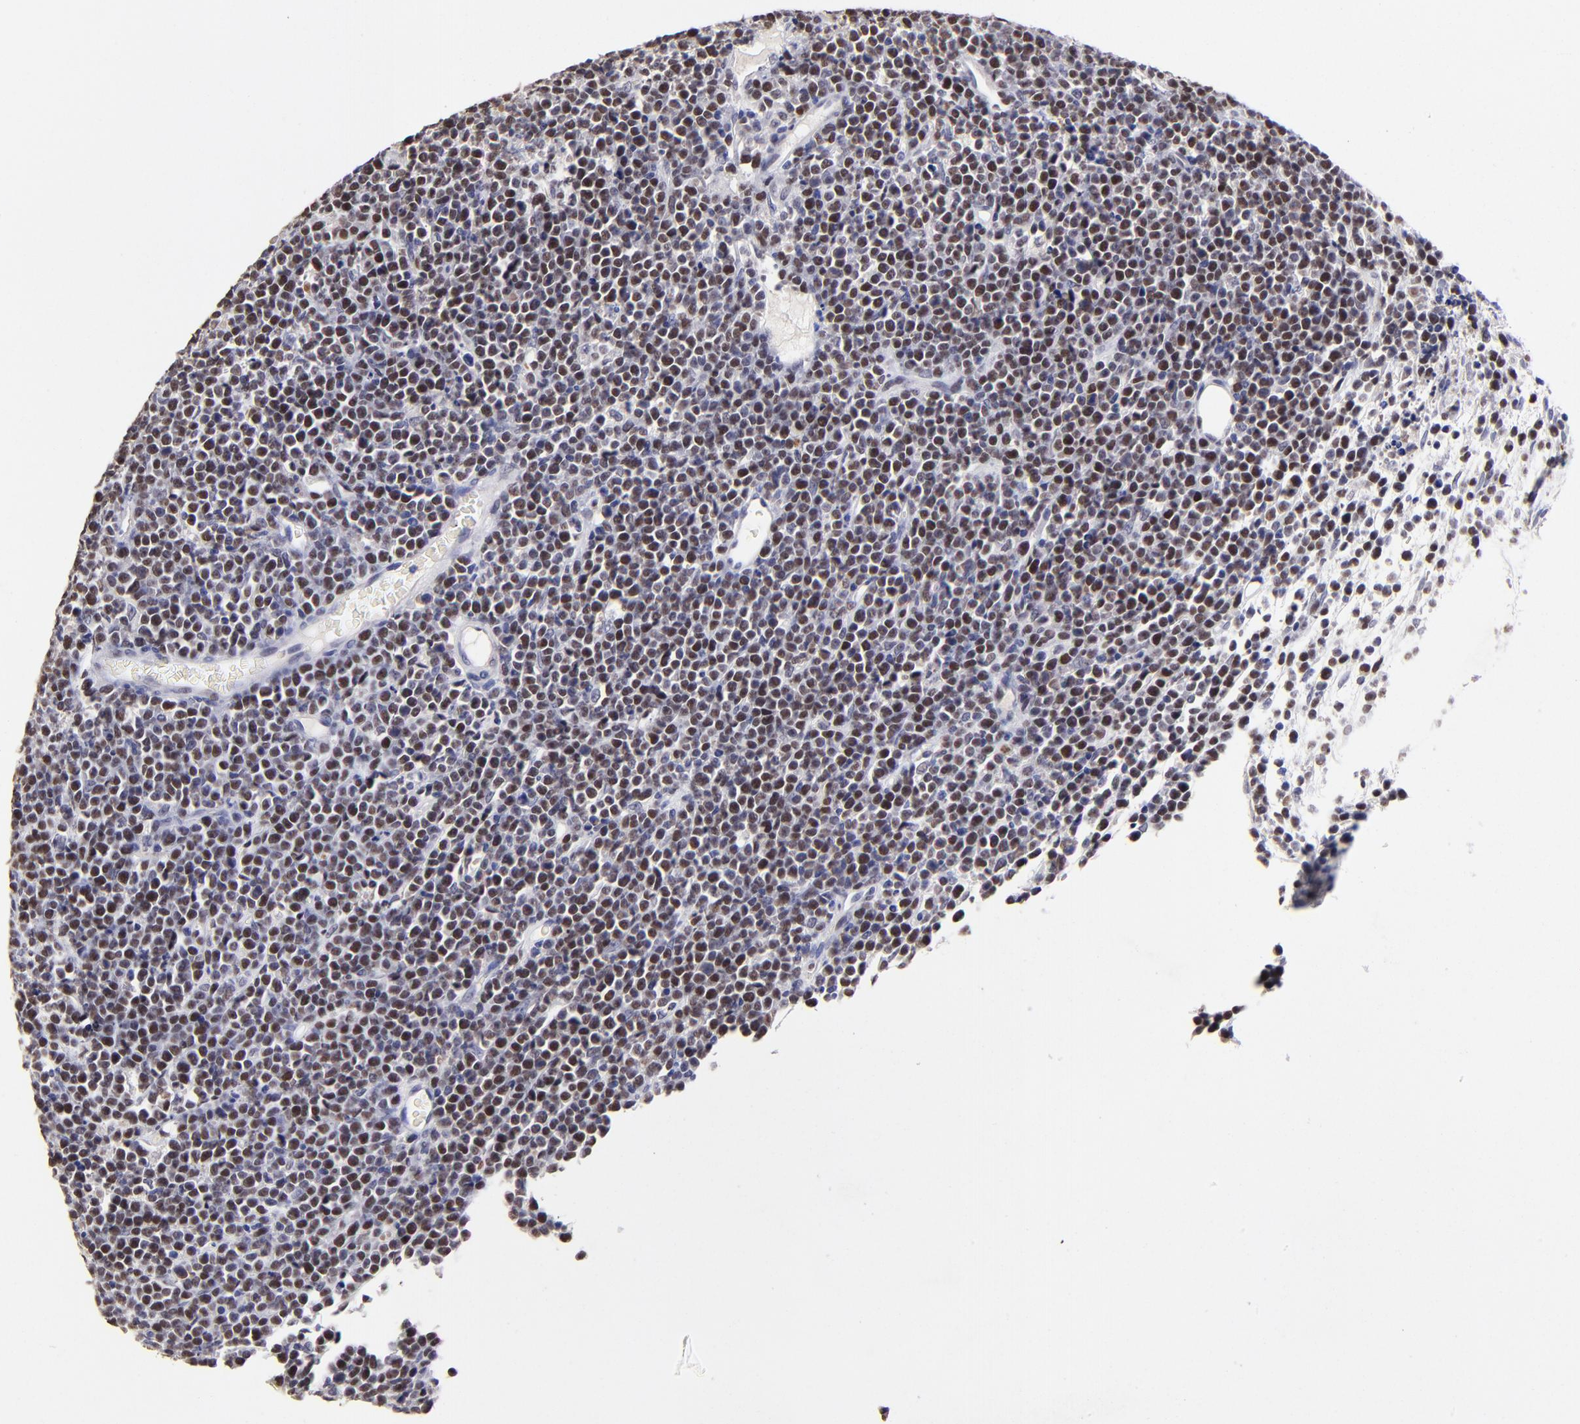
{"staining": {"intensity": "moderate", "quantity": ">75%", "location": "nuclear"}, "tissue": "lymphoma", "cell_type": "Tumor cells", "image_type": "cancer", "snomed": [{"axis": "morphology", "description": "Malignant lymphoma, non-Hodgkin's type, High grade"}, {"axis": "topography", "description": "Ovary"}], "caption": "A brown stain shows moderate nuclear positivity of a protein in human high-grade malignant lymphoma, non-Hodgkin's type tumor cells.", "gene": "DNMT1", "patient": {"sex": "female", "age": 56}}